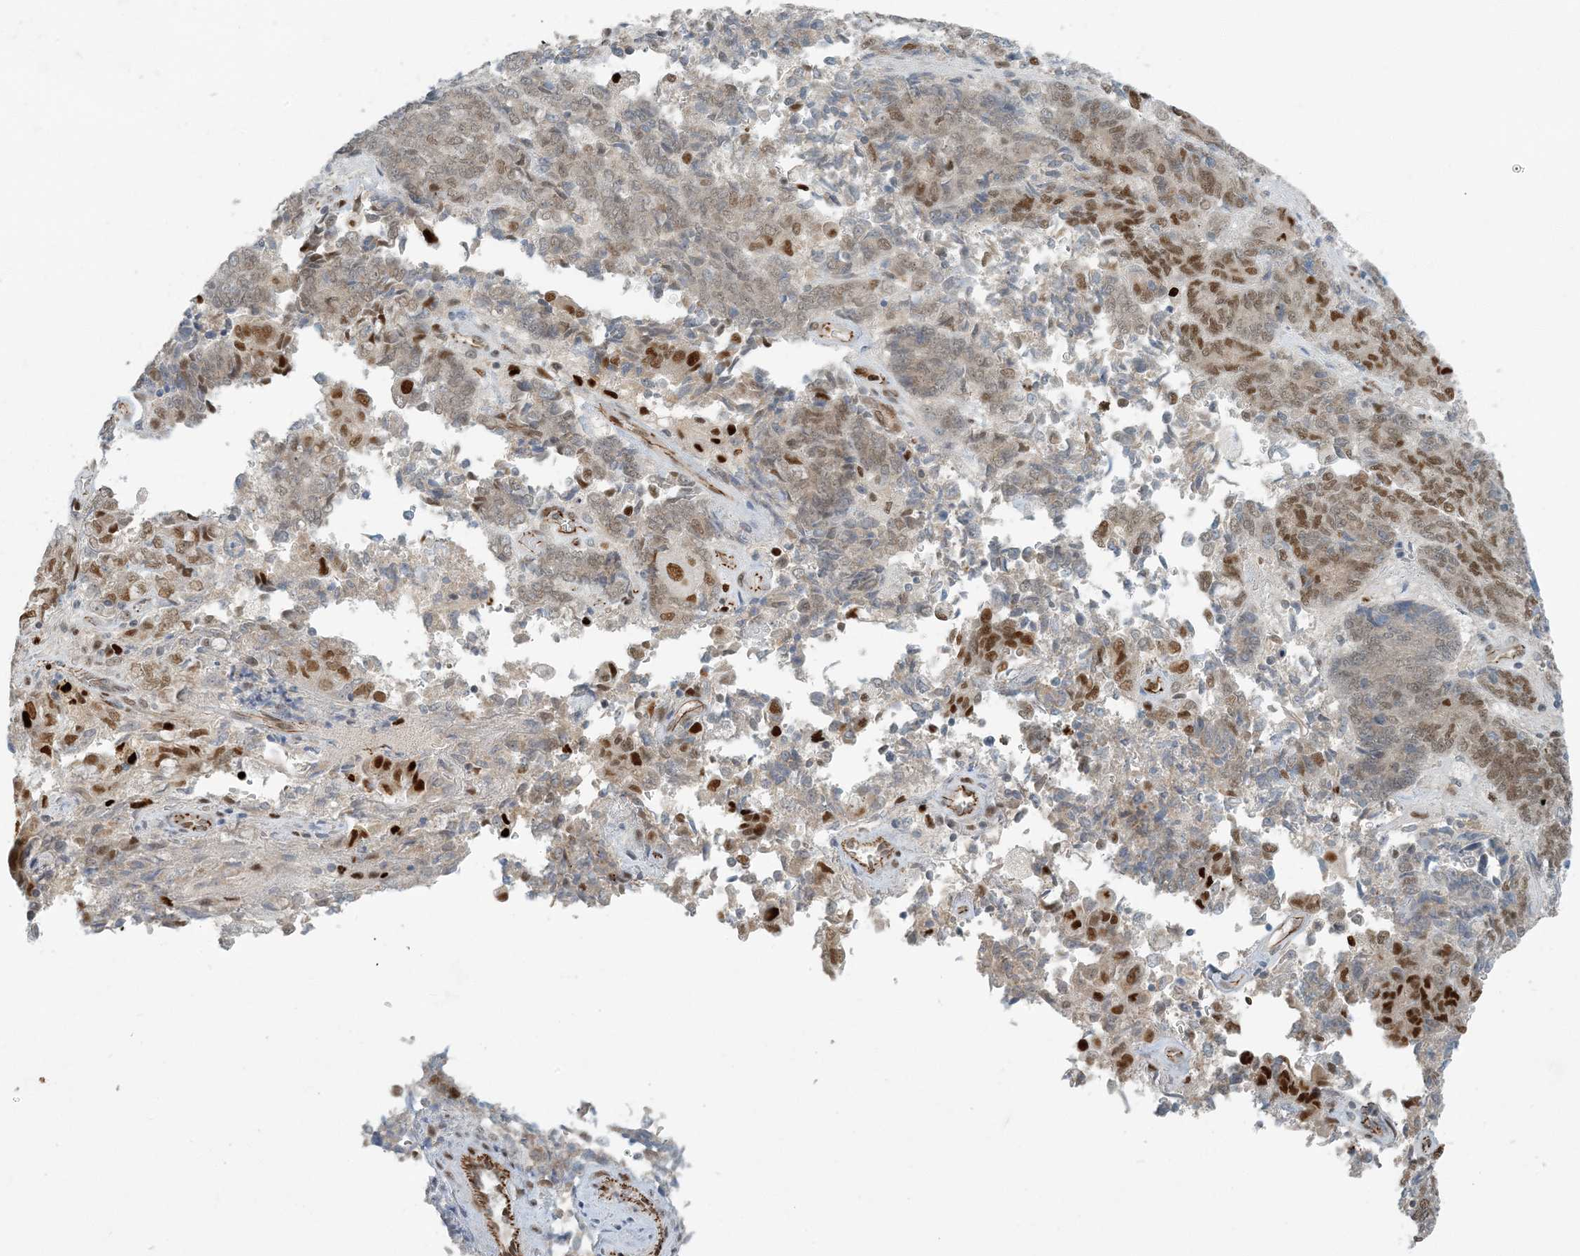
{"staining": {"intensity": "moderate", "quantity": "25%-75%", "location": "nuclear"}, "tissue": "endometrial cancer", "cell_type": "Tumor cells", "image_type": "cancer", "snomed": [{"axis": "morphology", "description": "Adenocarcinoma, NOS"}, {"axis": "topography", "description": "Endometrium"}], "caption": "A micrograph showing moderate nuclear expression in approximately 25%-75% of tumor cells in endometrial cancer (adenocarcinoma), as visualized by brown immunohistochemical staining.", "gene": "AK9", "patient": {"sex": "female", "age": 80}}